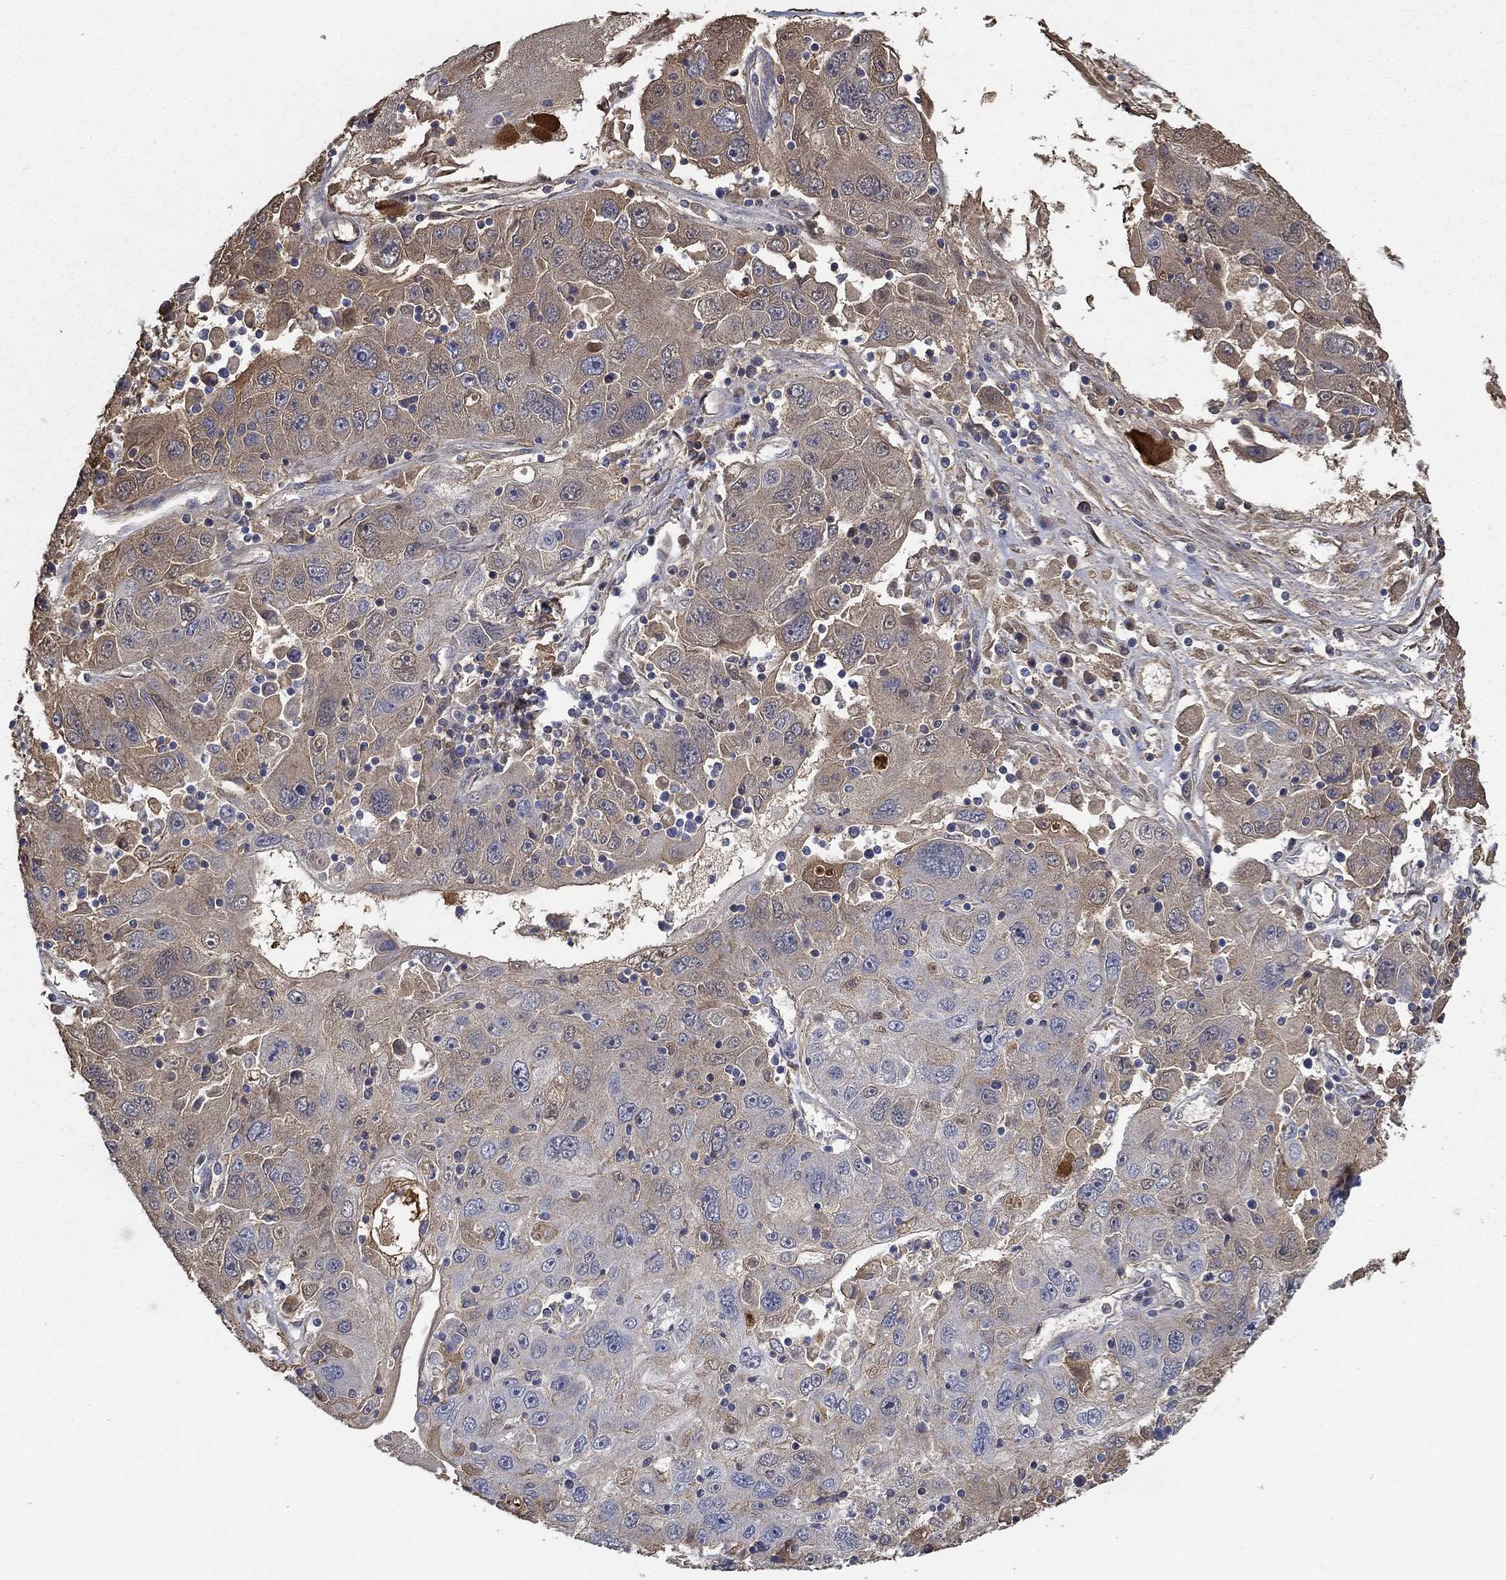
{"staining": {"intensity": "weak", "quantity": "25%-75%", "location": "cytoplasmic/membranous"}, "tissue": "stomach cancer", "cell_type": "Tumor cells", "image_type": "cancer", "snomed": [{"axis": "morphology", "description": "Adenocarcinoma, NOS"}, {"axis": "topography", "description": "Stomach"}], "caption": "This histopathology image displays IHC staining of human adenocarcinoma (stomach), with low weak cytoplasmic/membranous staining in approximately 25%-75% of tumor cells.", "gene": "IL10", "patient": {"sex": "male", "age": 56}}